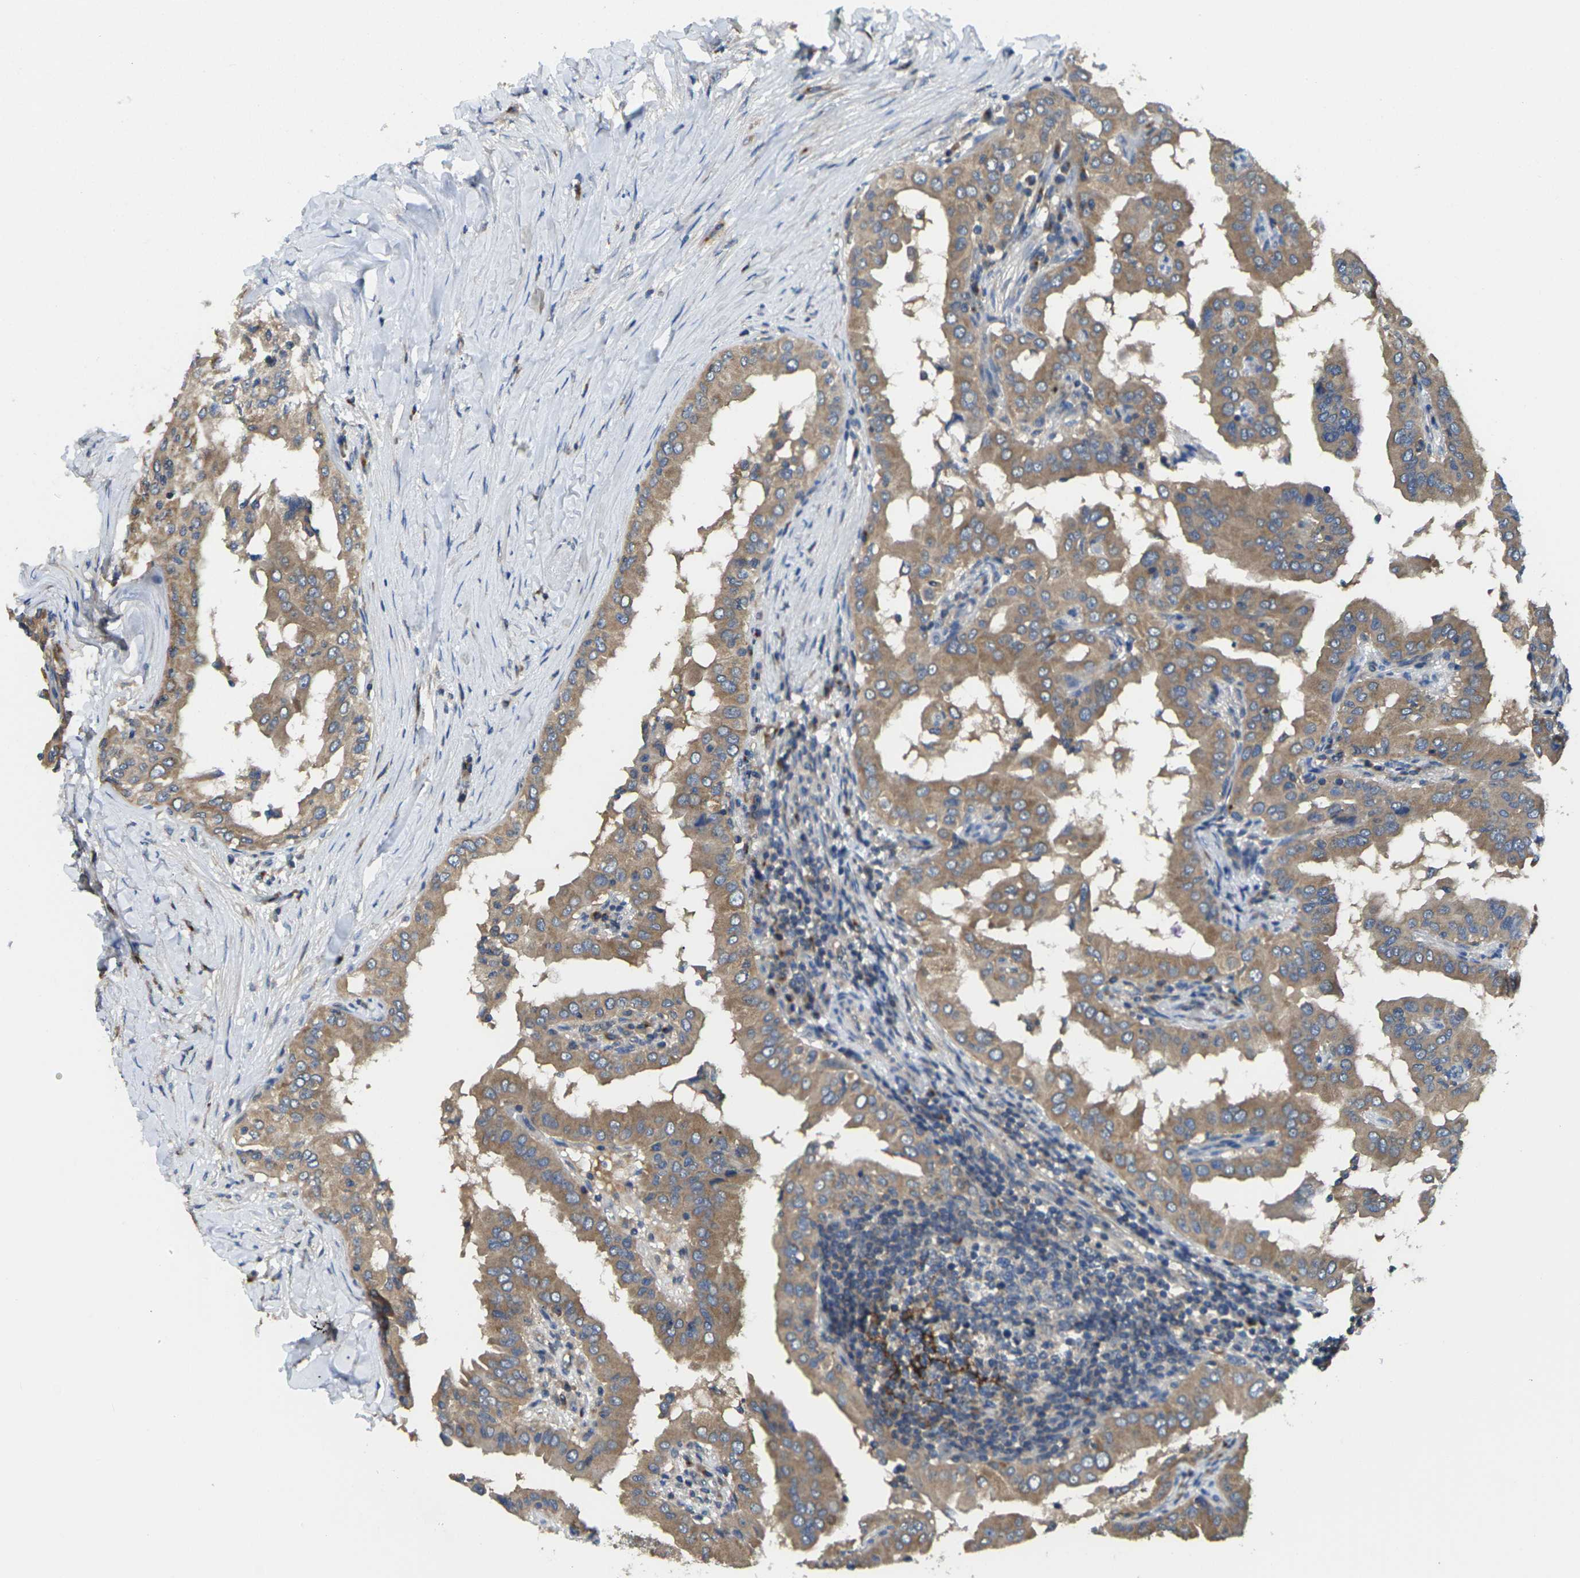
{"staining": {"intensity": "moderate", "quantity": ">75%", "location": "cytoplasmic/membranous"}, "tissue": "thyroid cancer", "cell_type": "Tumor cells", "image_type": "cancer", "snomed": [{"axis": "morphology", "description": "Papillary adenocarcinoma, NOS"}, {"axis": "topography", "description": "Thyroid gland"}], "caption": "A brown stain labels moderate cytoplasmic/membranous staining of a protein in human thyroid cancer (papillary adenocarcinoma) tumor cells. (Stains: DAB in brown, nuclei in blue, Microscopy: brightfield microscopy at high magnification).", "gene": "TMCC2", "patient": {"sex": "male", "age": 33}}